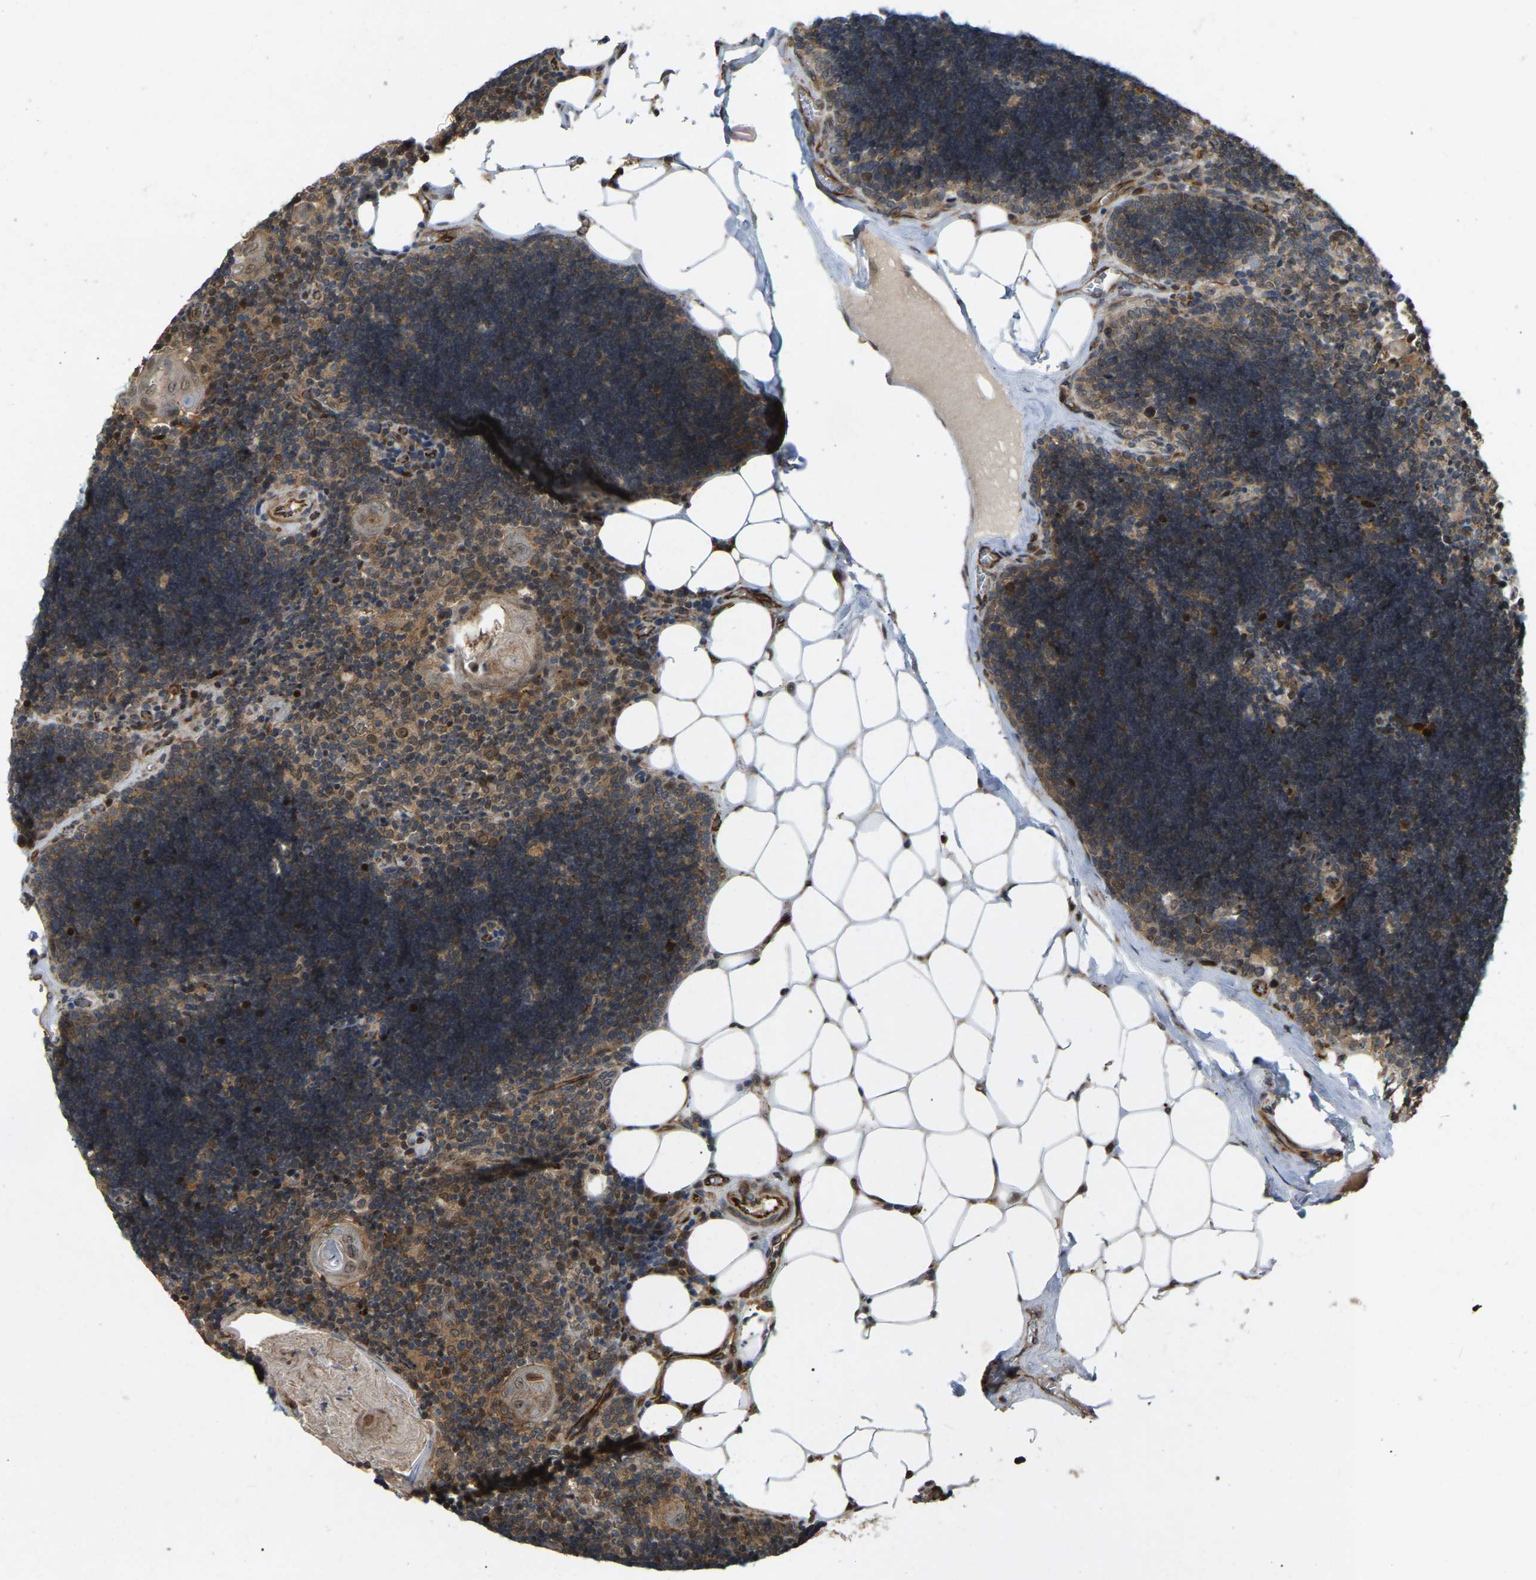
{"staining": {"intensity": "moderate", "quantity": ">75%", "location": "cytoplasmic/membranous,nuclear"}, "tissue": "lymph node", "cell_type": "Germinal center cells", "image_type": "normal", "snomed": [{"axis": "morphology", "description": "Normal tissue, NOS"}, {"axis": "topography", "description": "Lymph node"}], "caption": "Lymph node stained with DAB (3,3'-diaminobenzidine) IHC demonstrates medium levels of moderate cytoplasmic/membranous,nuclear expression in about >75% of germinal center cells. Nuclei are stained in blue.", "gene": "KIAA1549", "patient": {"sex": "male", "age": 33}}